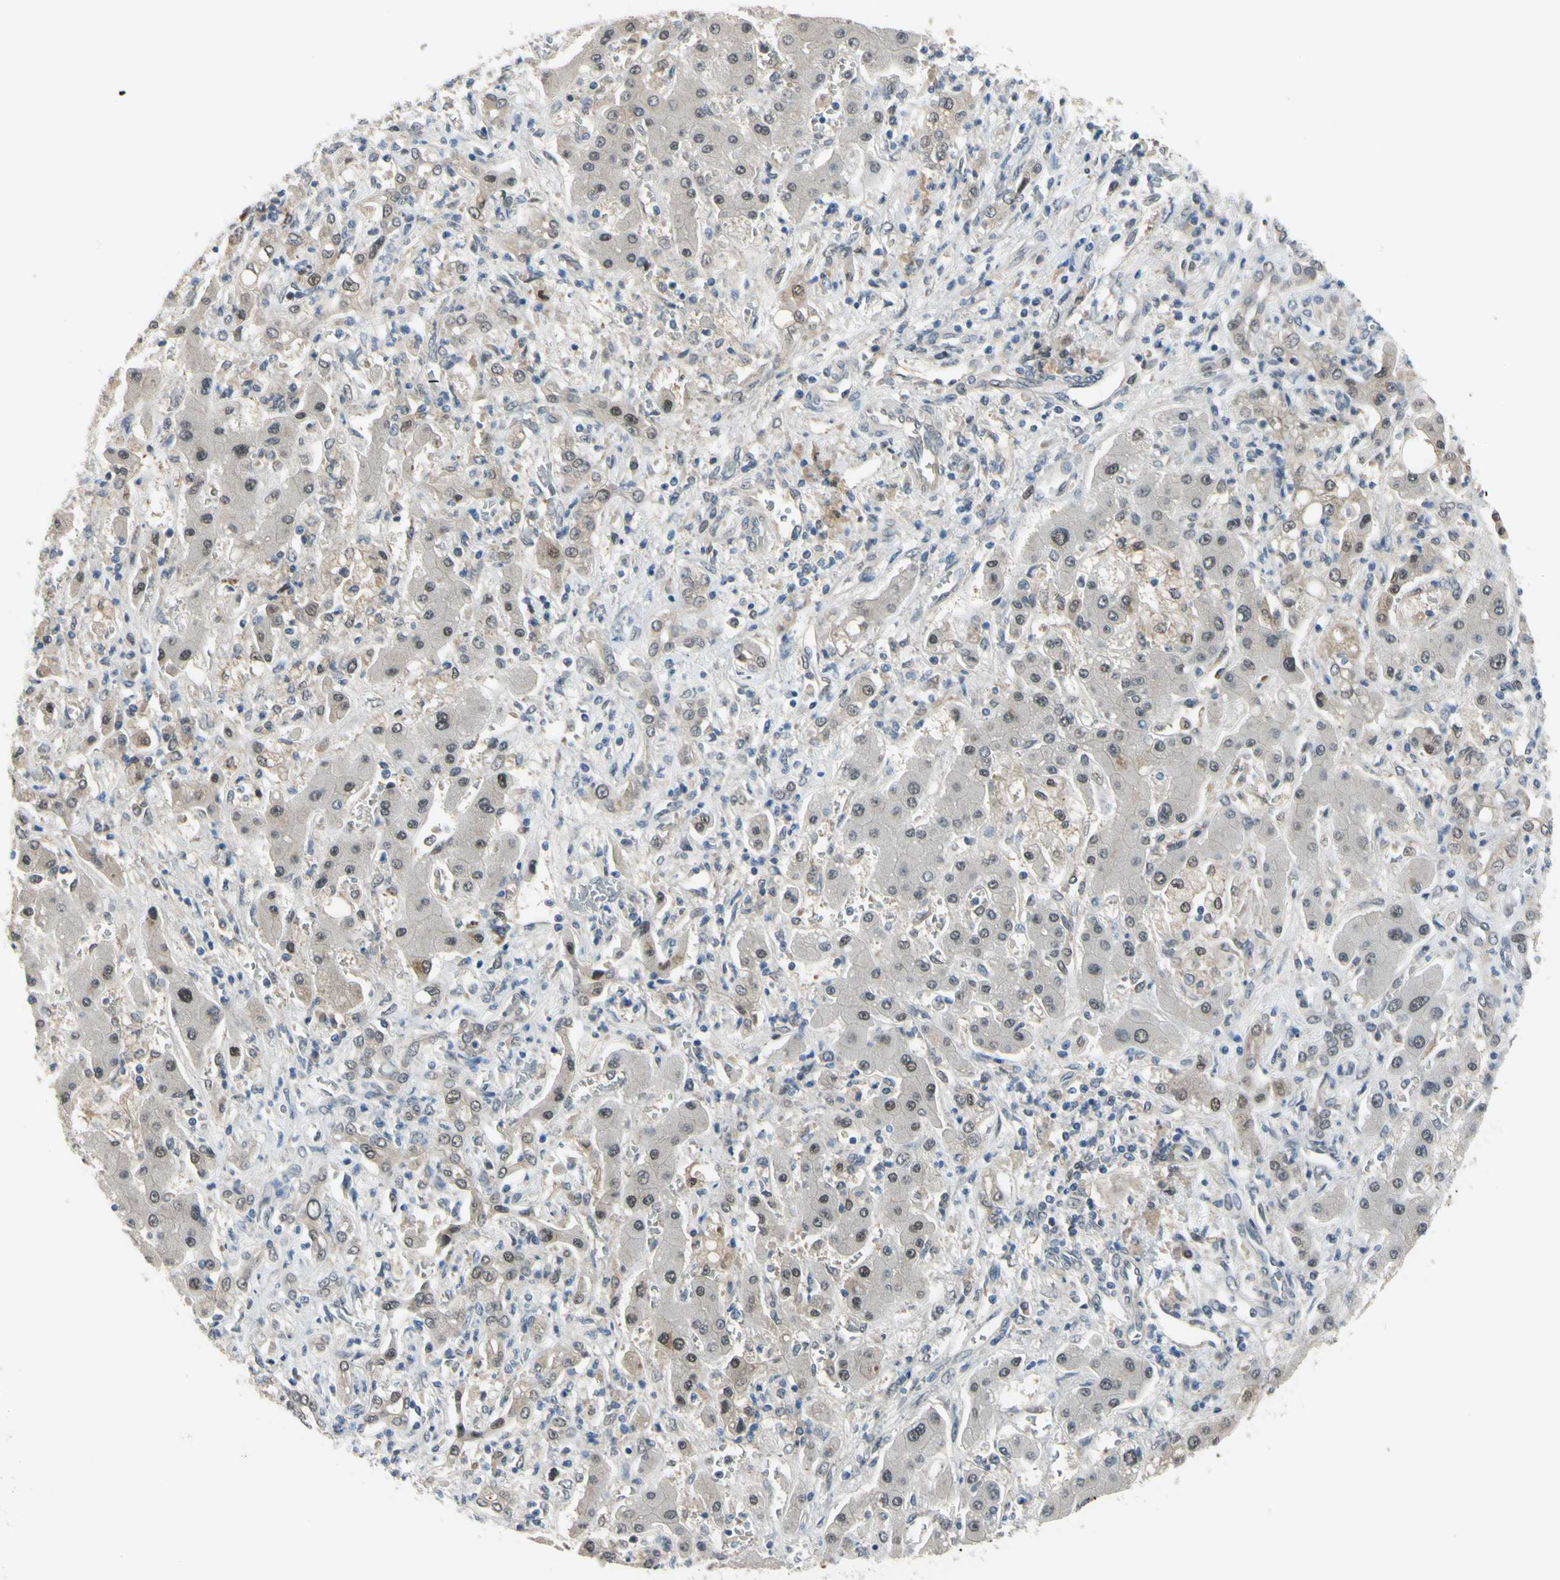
{"staining": {"intensity": "moderate", "quantity": "<25%", "location": "nuclear"}, "tissue": "liver cancer", "cell_type": "Tumor cells", "image_type": "cancer", "snomed": [{"axis": "morphology", "description": "Cholangiocarcinoma"}, {"axis": "topography", "description": "Liver"}], "caption": "The image reveals immunohistochemical staining of liver cancer (cholangiocarcinoma). There is moderate nuclear staining is seen in approximately <25% of tumor cells.", "gene": "HSPA4", "patient": {"sex": "male", "age": 50}}